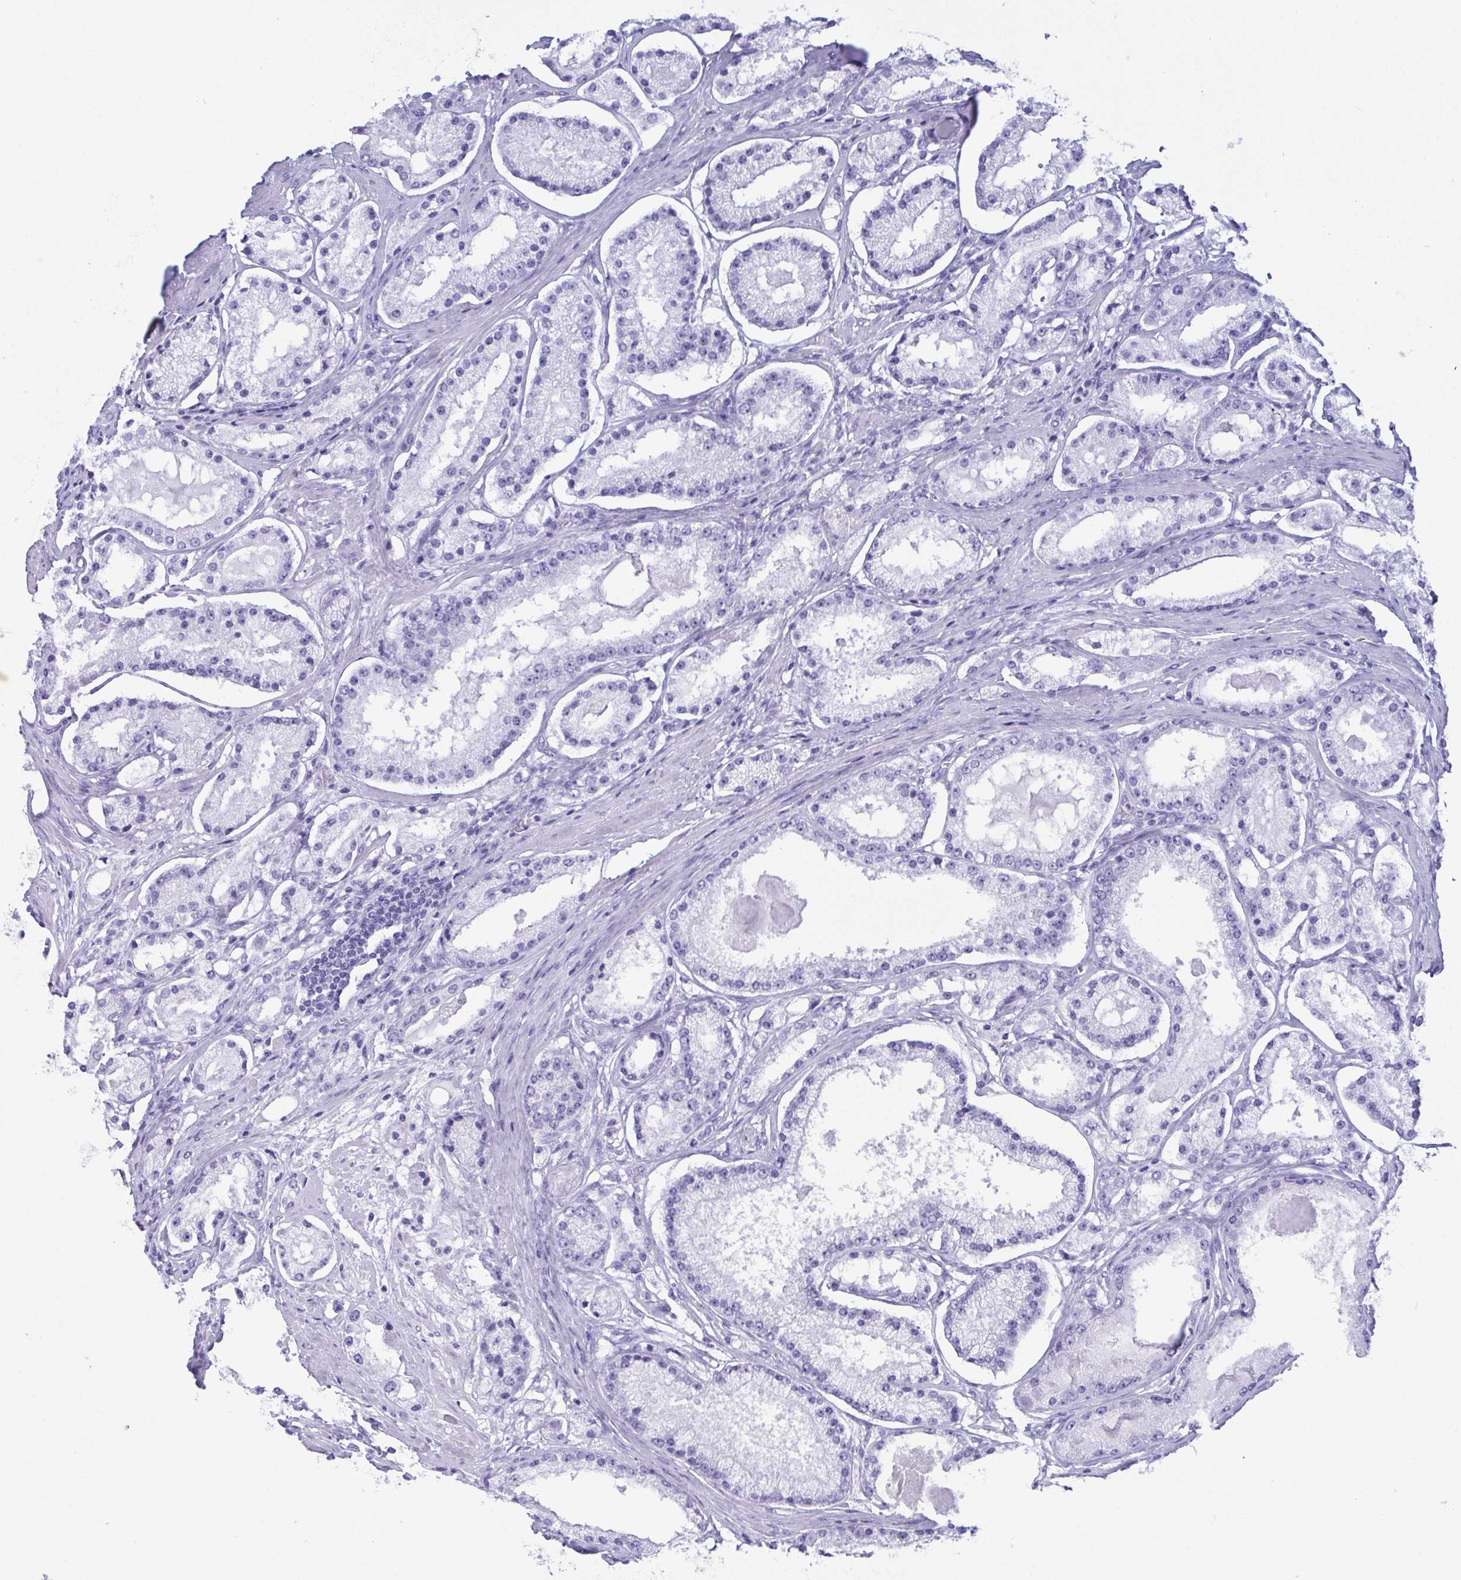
{"staining": {"intensity": "negative", "quantity": "none", "location": "none"}, "tissue": "prostate cancer", "cell_type": "Tumor cells", "image_type": "cancer", "snomed": [{"axis": "morphology", "description": "Adenocarcinoma, Low grade"}, {"axis": "topography", "description": "Prostate"}], "caption": "This is an immunohistochemistry (IHC) image of human low-grade adenocarcinoma (prostate). There is no positivity in tumor cells.", "gene": "TSPY2", "patient": {"sex": "male", "age": 57}}